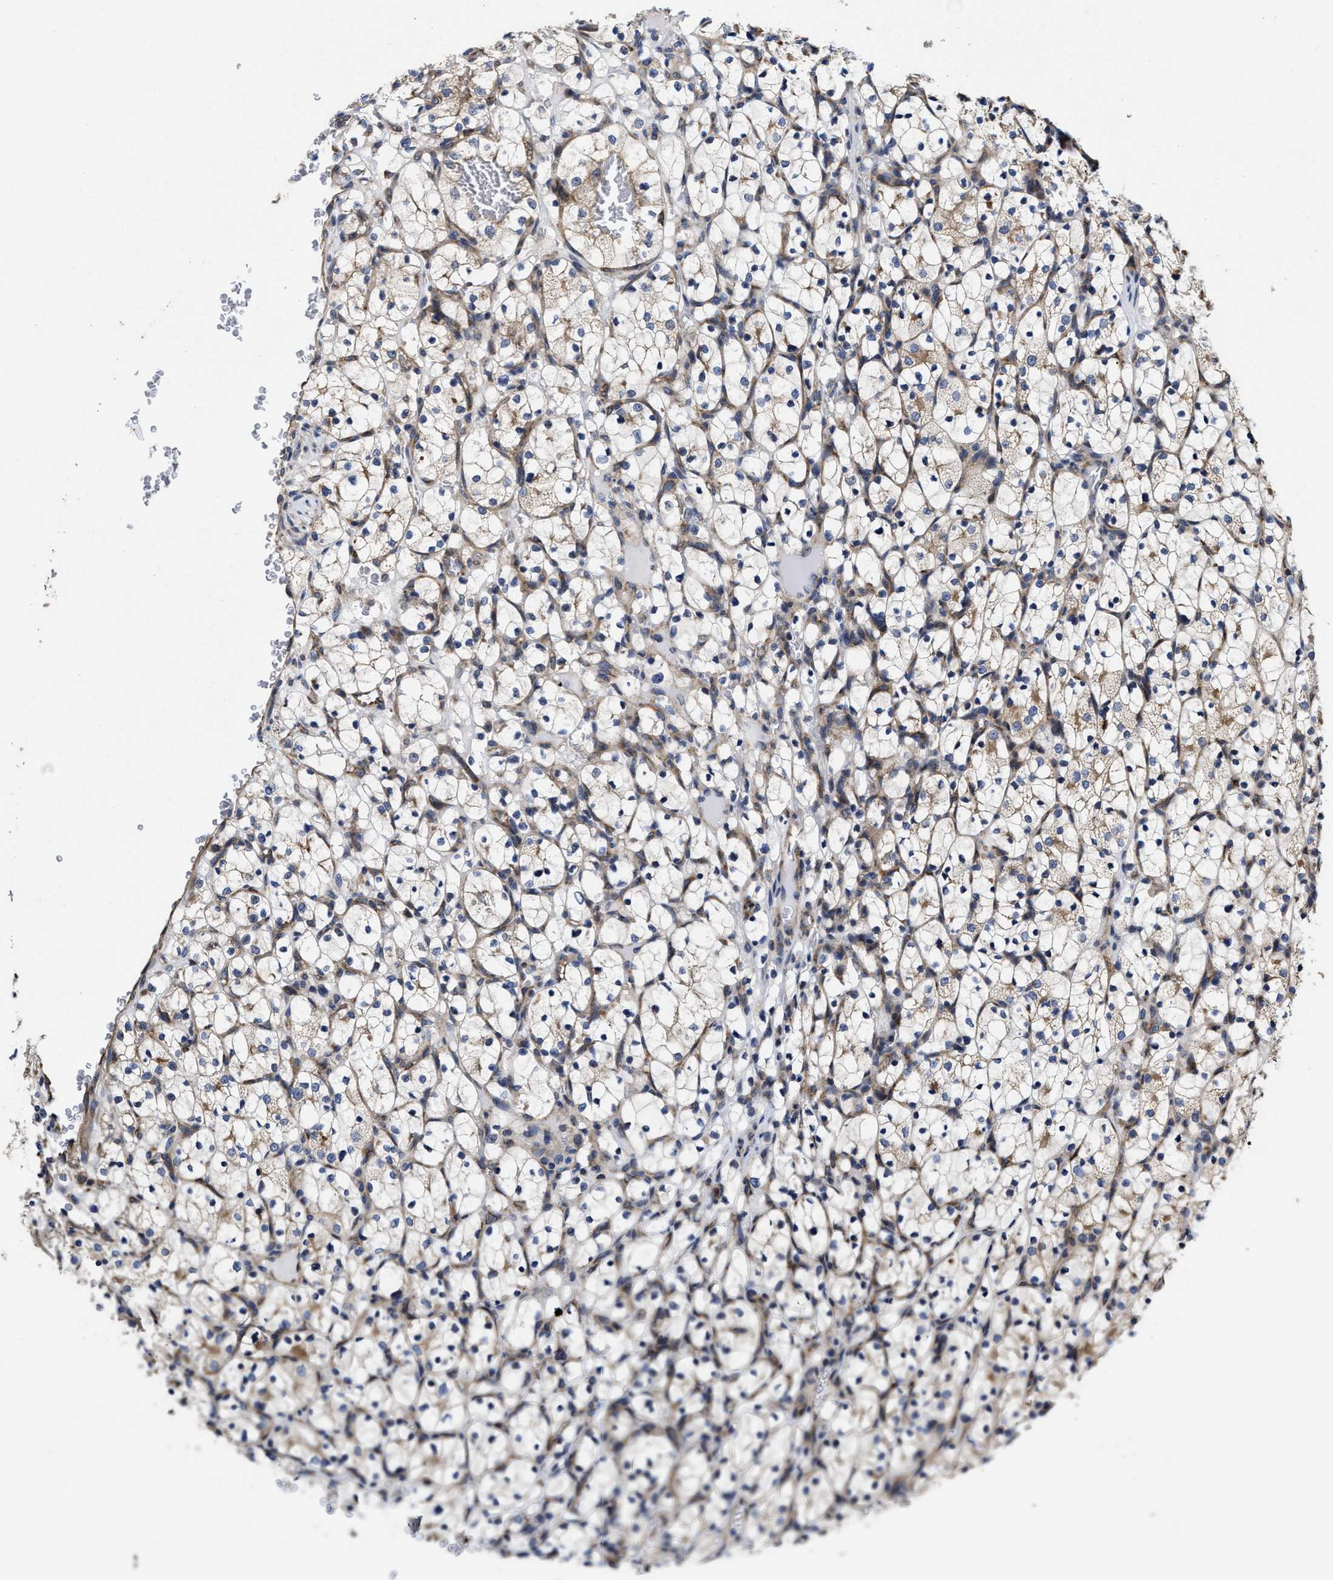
{"staining": {"intensity": "weak", "quantity": ">75%", "location": "cytoplasmic/membranous"}, "tissue": "renal cancer", "cell_type": "Tumor cells", "image_type": "cancer", "snomed": [{"axis": "morphology", "description": "Adenocarcinoma, NOS"}, {"axis": "topography", "description": "Kidney"}], "caption": "Human adenocarcinoma (renal) stained for a protein (brown) exhibits weak cytoplasmic/membranous positive expression in about >75% of tumor cells.", "gene": "TRAF6", "patient": {"sex": "female", "age": 69}}